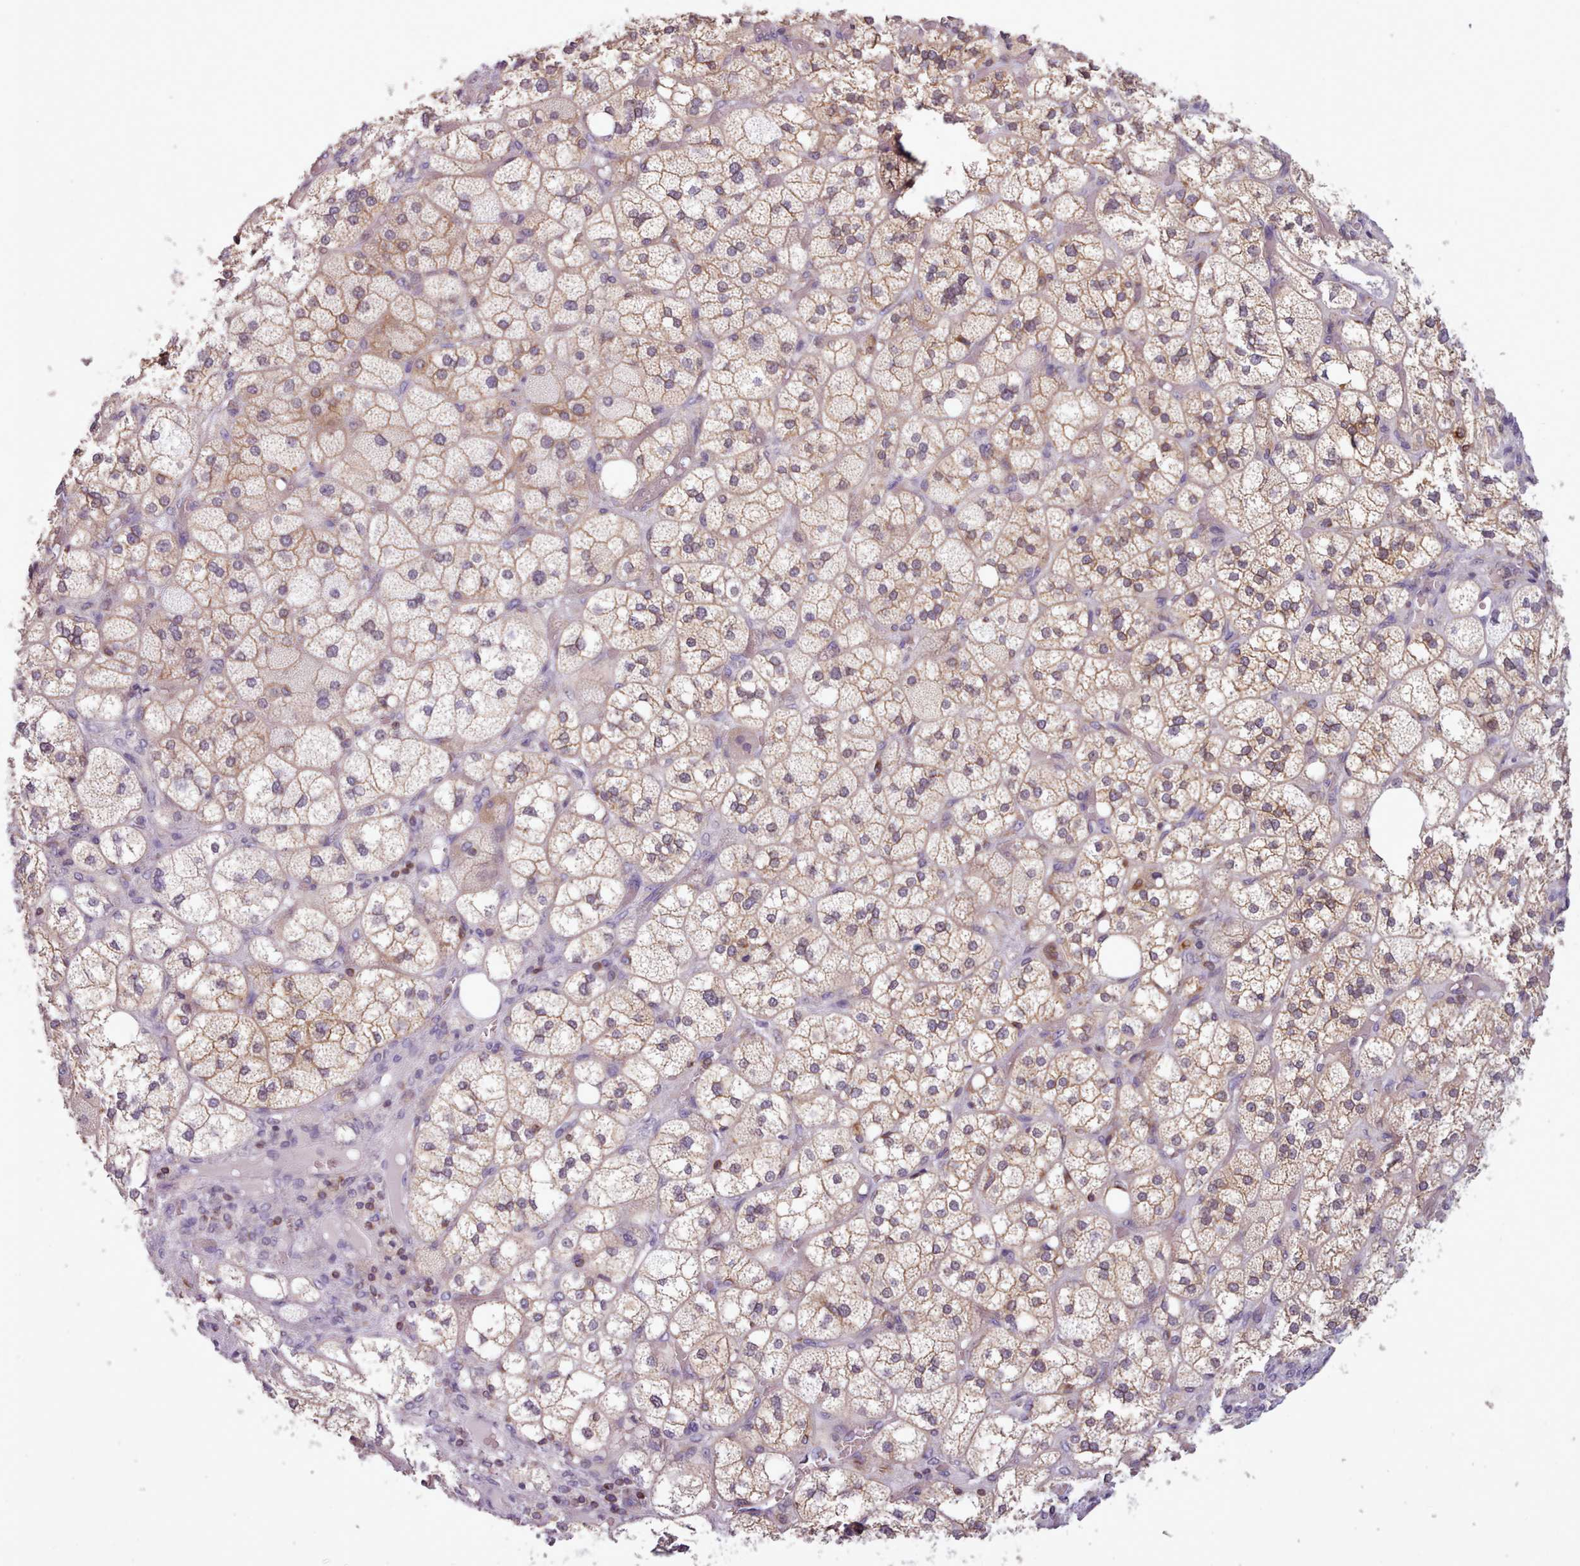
{"staining": {"intensity": "moderate", "quantity": ">75%", "location": "cytoplasmic/membranous"}, "tissue": "adrenal gland", "cell_type": "Glandular cells", "image_type": "normal", "snomed": [{"axis": "morphology", "description": "Normal tissue, NOS"}, {"axis": "topography", "description": "Adrenal gland"}], "caption": "Immunohistochemistry image of unremarkable adrenal gland stained for a protein (brown), which exhibits medium levels of moderate cytoplasmic/membranous positivity in approximately >75% of glandular cells.", "gene": "CRYBG1", "patient": {"sex": "male", "age": 61}}